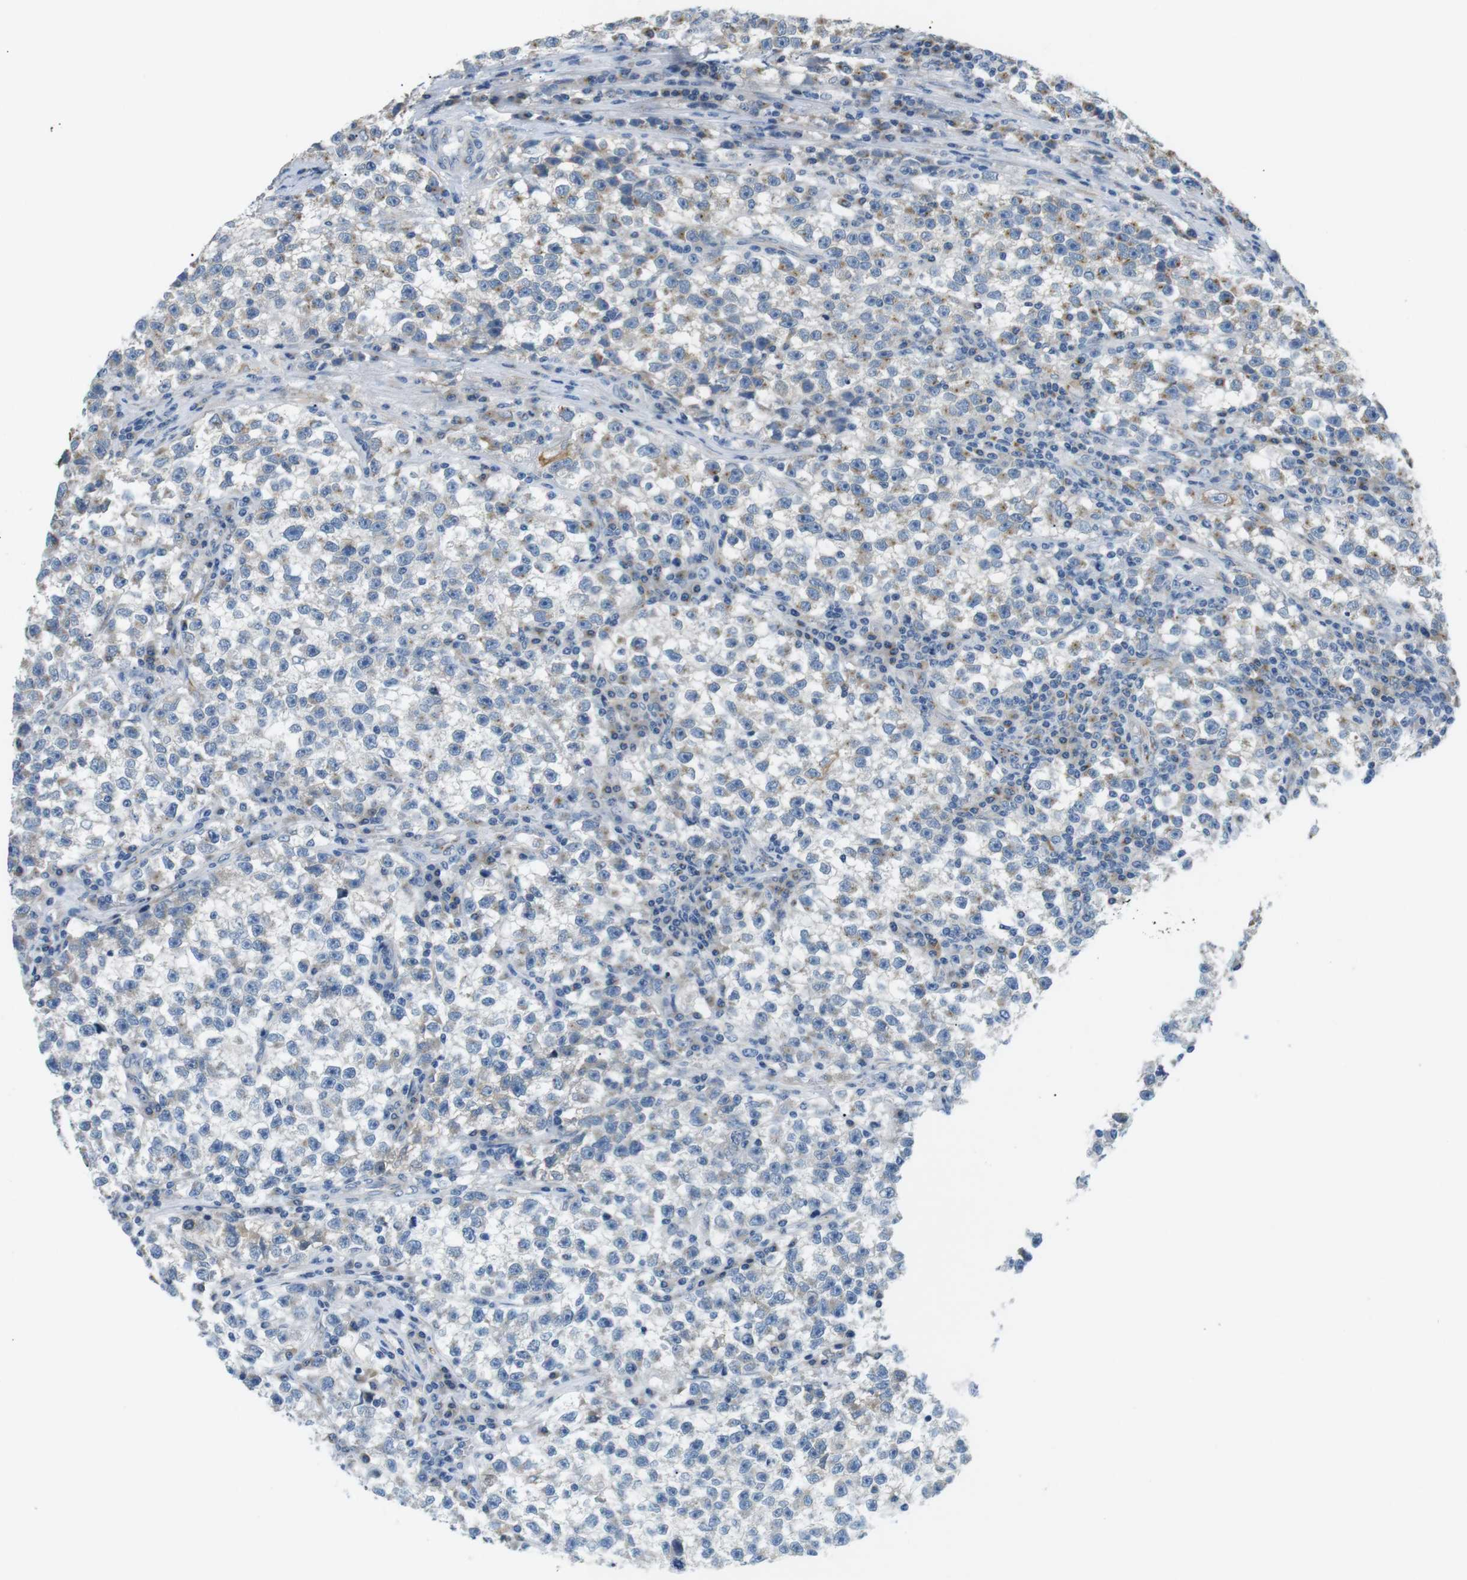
{"staining": {"intensity": "negative", "quantity": "none", "location": "none"}, "tissue": "testis cancer", "cell_type": "Tumor cells", "image_type": "cancer", "snomed": [{"axis": "morphology", "description": "Seminoma, NOS"}, {"axis": "topography", "description": "Testis"}], "caption": "This is an IHC image of human testis cancer. There is no expression in tumor cells.", "gene": "UNC5CL", "patient": {"sex": "male", "age": 22}}